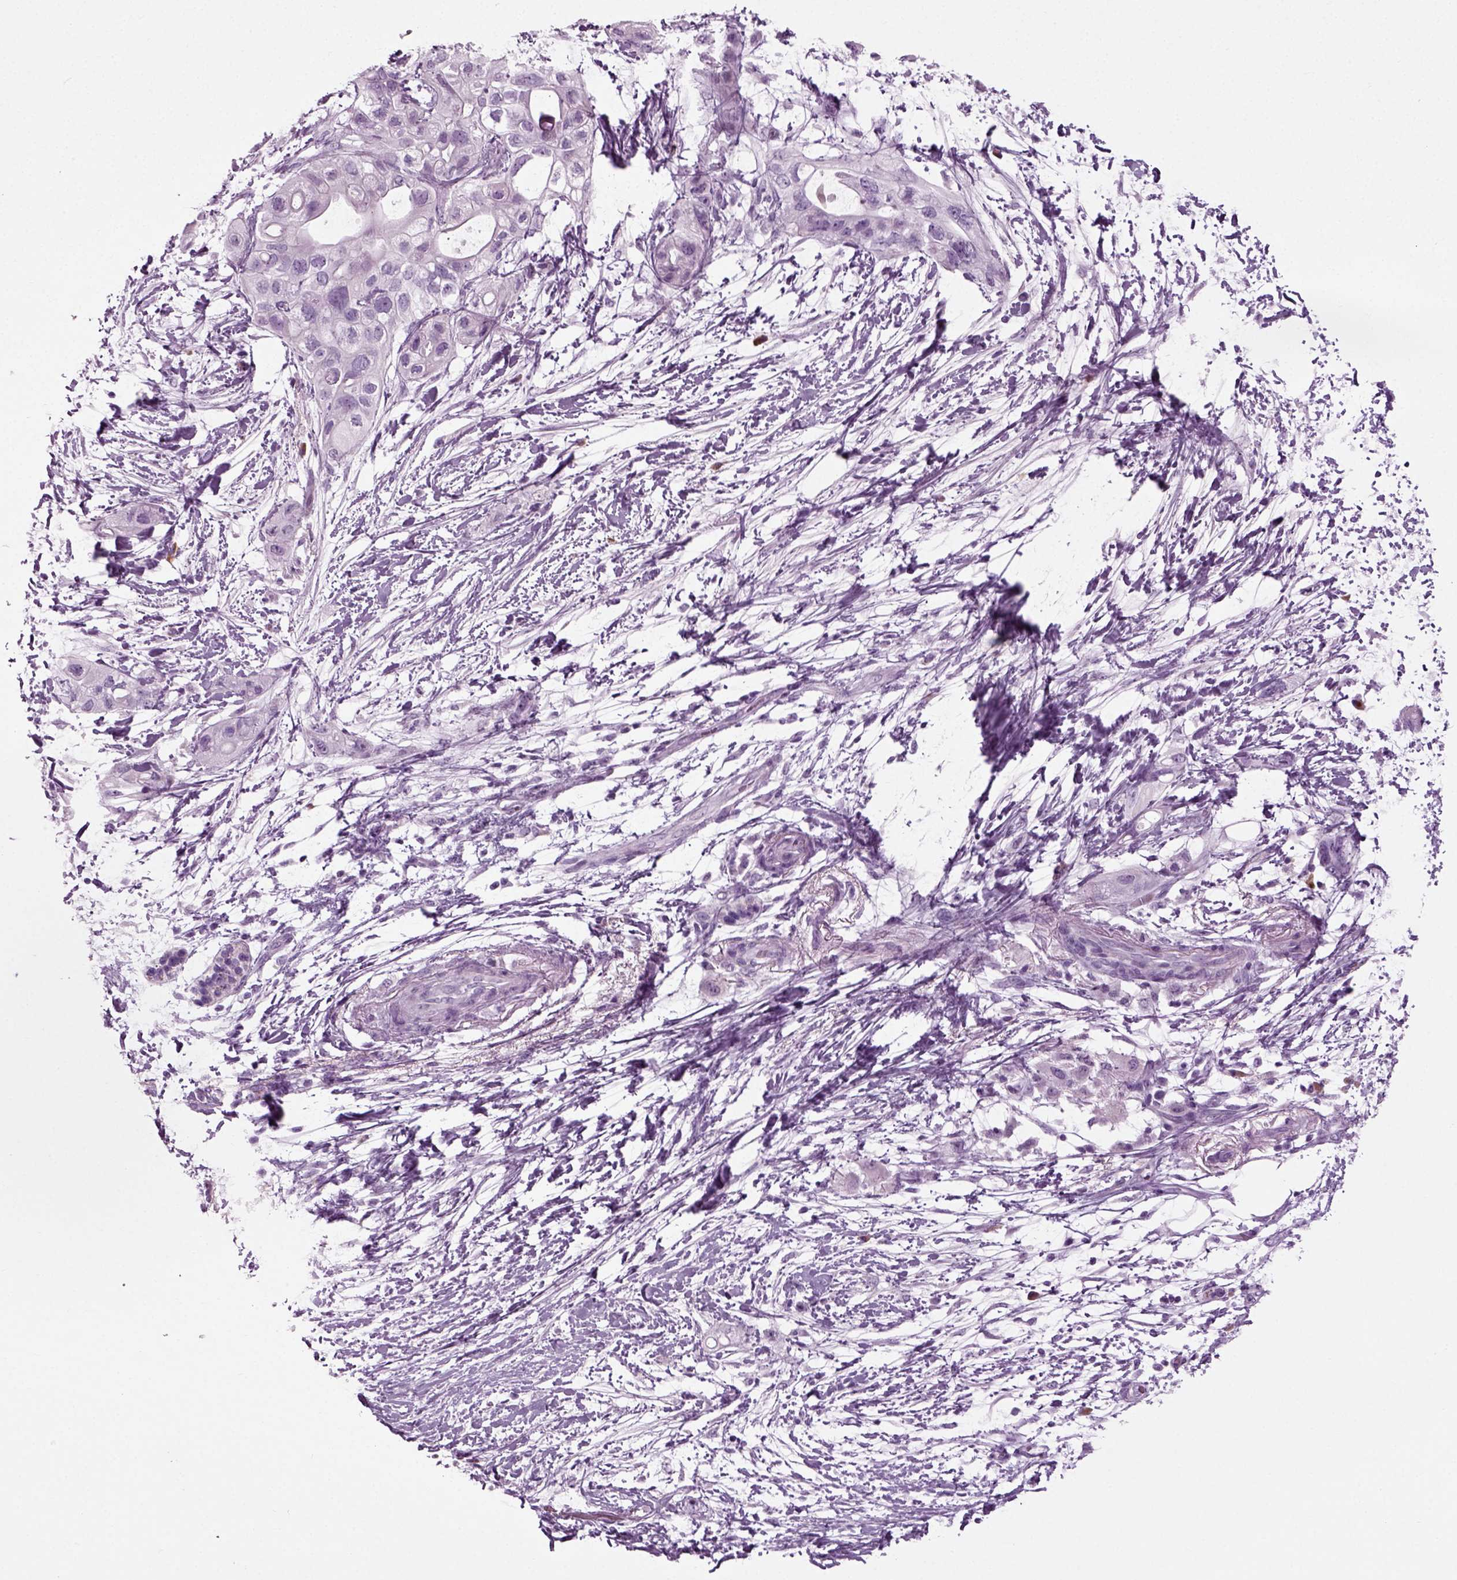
{"staining": {"intensity": "negative", "quantity": "none", "location": "none"}, "tissue": "pancreatic cancer", "cell_type": "Tumor cells", "image_type": "cancer", "snomed": [{"axis": "morphology", "description": "Adenocarcinoma, NOS"}, {"axis": "topography", "description": "Pancreas"}], "caption": "A histopathology image of pancreatic cancer stained for a protein reveals no brown staining in tumor cells. The staining is performed using DAB (3,3'-diaminobenzidine) brown chromogen with nuclei counter-stained in using hematoxylin.", "gene": "PRLH", "patient": {"sex": "female", "age": 72}}